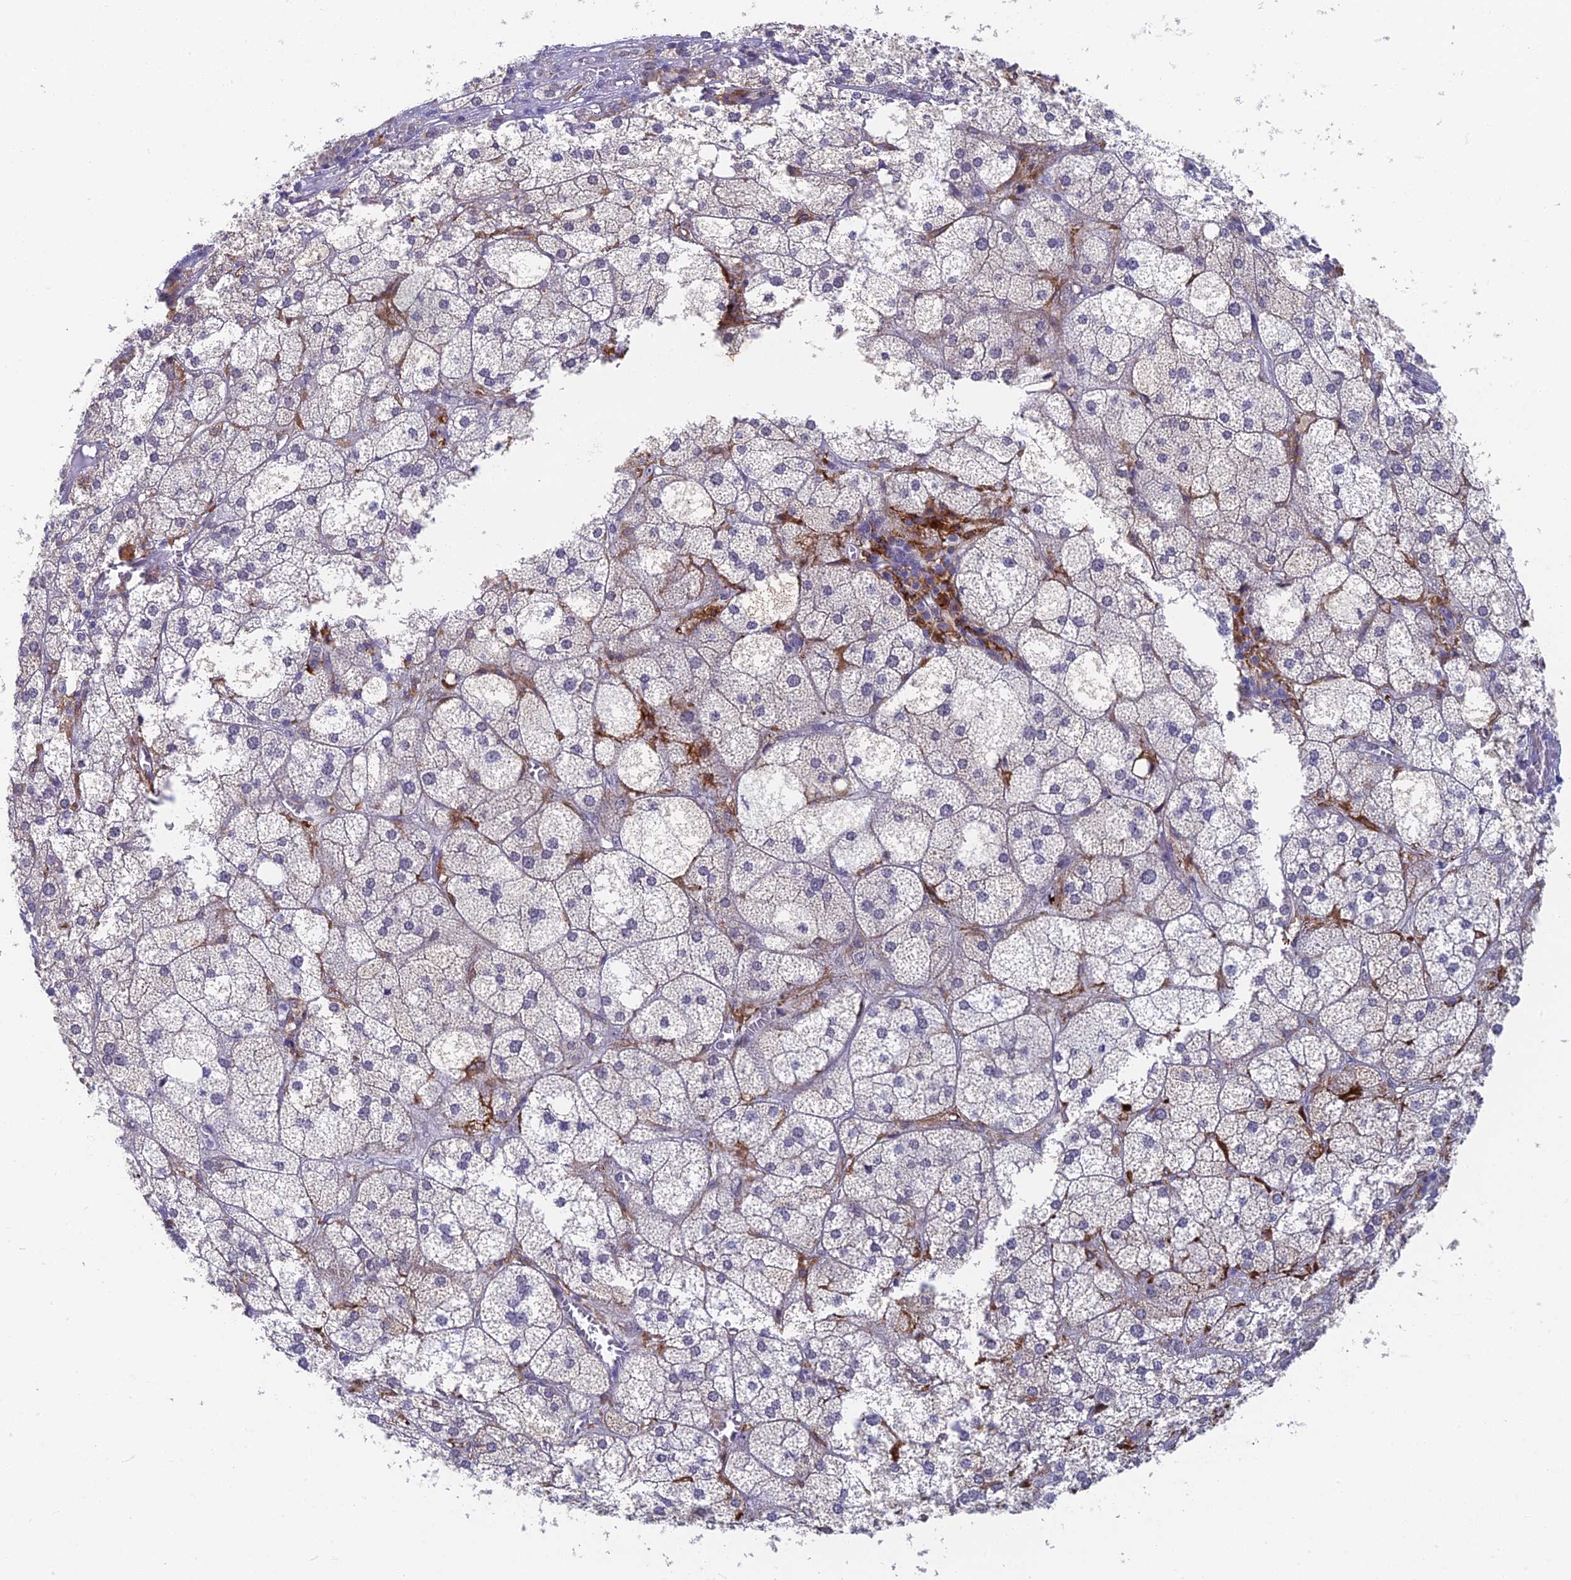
{"staining": {"intensity": "weak", "quantity": "<25%", "location": "cytoplasmic/membranous"}, "tissue": "adrenal gland", "cell_type": "Glandular cells", "image_type": "normal", "snomed": [{"axis": "morphology", "description": "Normal tissue, NOS"}, {"axis": "topography", "description": "Adrenal gland"}], "caption": "A high-resolution photomicrograph shows IHC staining of benign adrenal gland, which demonstrates no significant positivity in glandular cells. Nuclei are stained in blue.", "gene": "NSMCE1", "patient": {"sex": "female", "age": 61}}